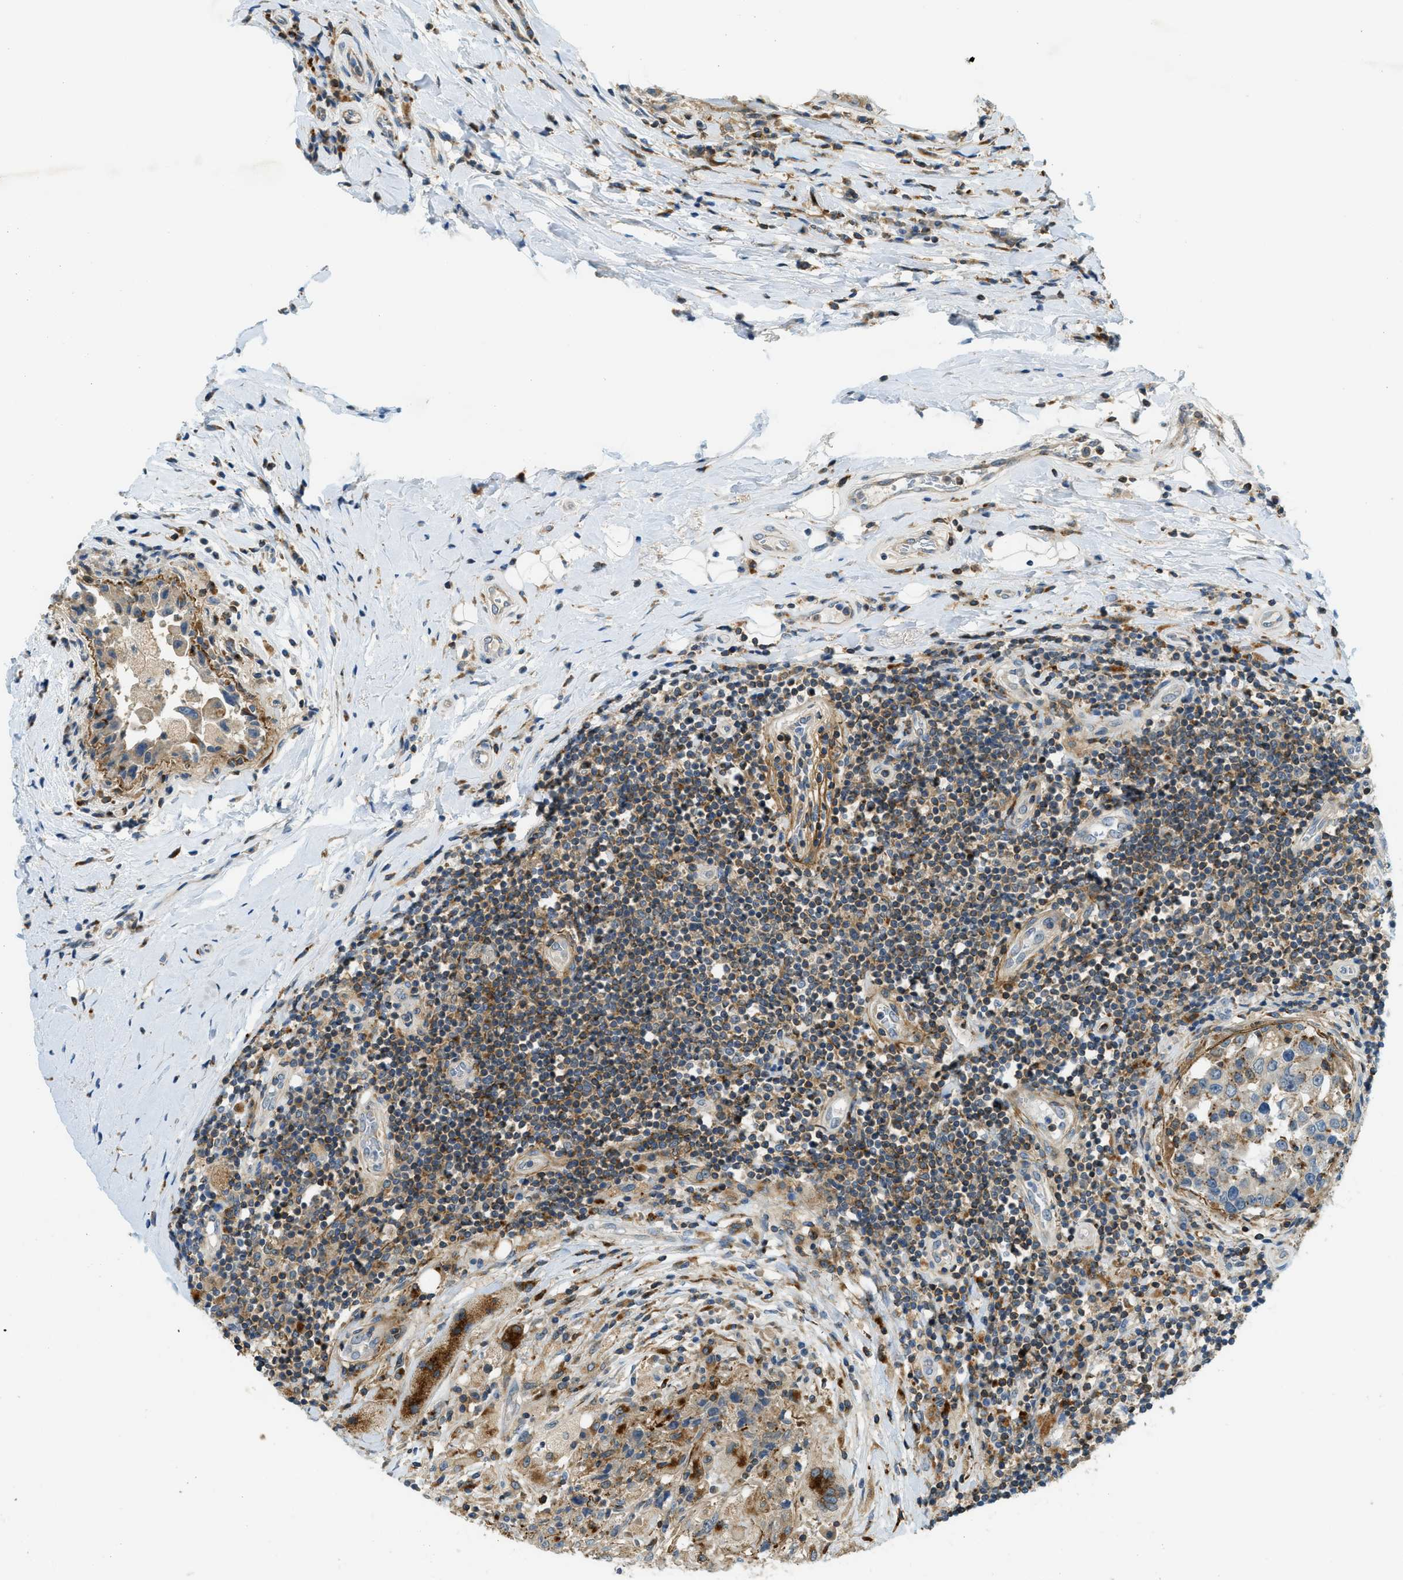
{"staining": {"intensity": "strong", "quantity": "<25%", "location": "cytoplasmic/membranous"}, "tissue": "breast cancer", "cell_type": "Tumor cells", "image_type": "cancer", "snomed": [{"axis": "morphology", "description": "Duct carcinoma"}, {"axis": "topography", "description": "Breast"}], "caption": "There is medium levels of strong cytoplasmic/membranous staining in tumor cells of invasive ductal carcinoma (breast), as demonstrated by immunohistochemical staining (brown color).", "gene": "PLBD2", "patient": {"sex": "female", "age": 27}}